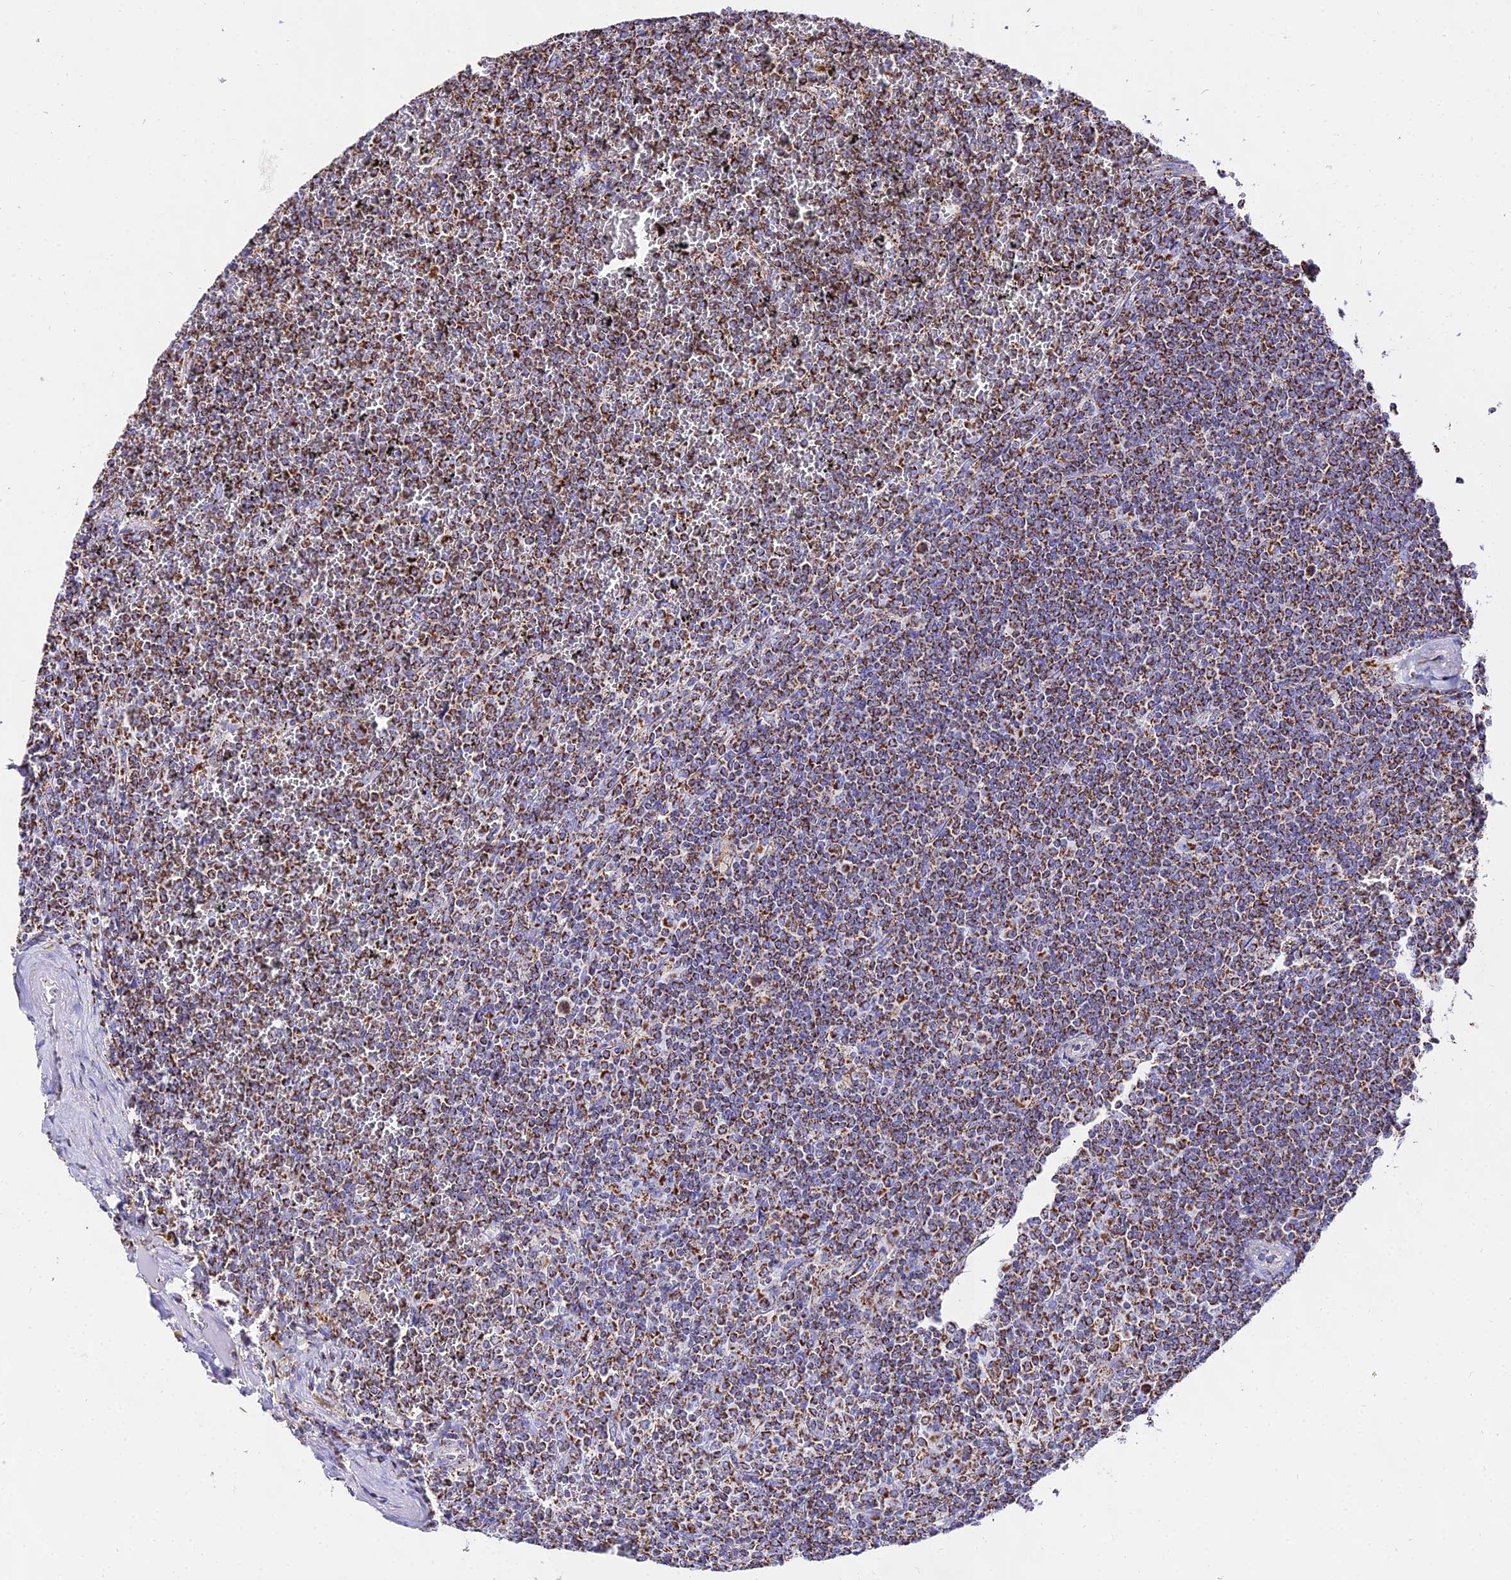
{"staining": {"intensity": "strong", "quantity": ">75%", "location": "cytoplasmic/membranous"}, "tissue": "lymphoma", "cell_type": "Tumor cells", "image_type": "cancer", "snomed": [{"axis": "morphology", "description": "Malignant lymphoma, non-Hodgkin's type, Low grade"}, {"axis": "topography", "description": "Spleen"}], "caption": "Immunohistochemical staining of human malignant lymphoma, non-Hodgkin's type (low-grade) exhibits strong cytoplasmic/membranous protein staining in approximately >75% of tumor cells. (Stains: DAB (3,3'-diaminobenzidine) in brown, nuclei in blue, Microscopy: brightfield microscopy at high magnification).", "gene": "ATP5PD", "patient": {"sex": "female", "age": 19}}